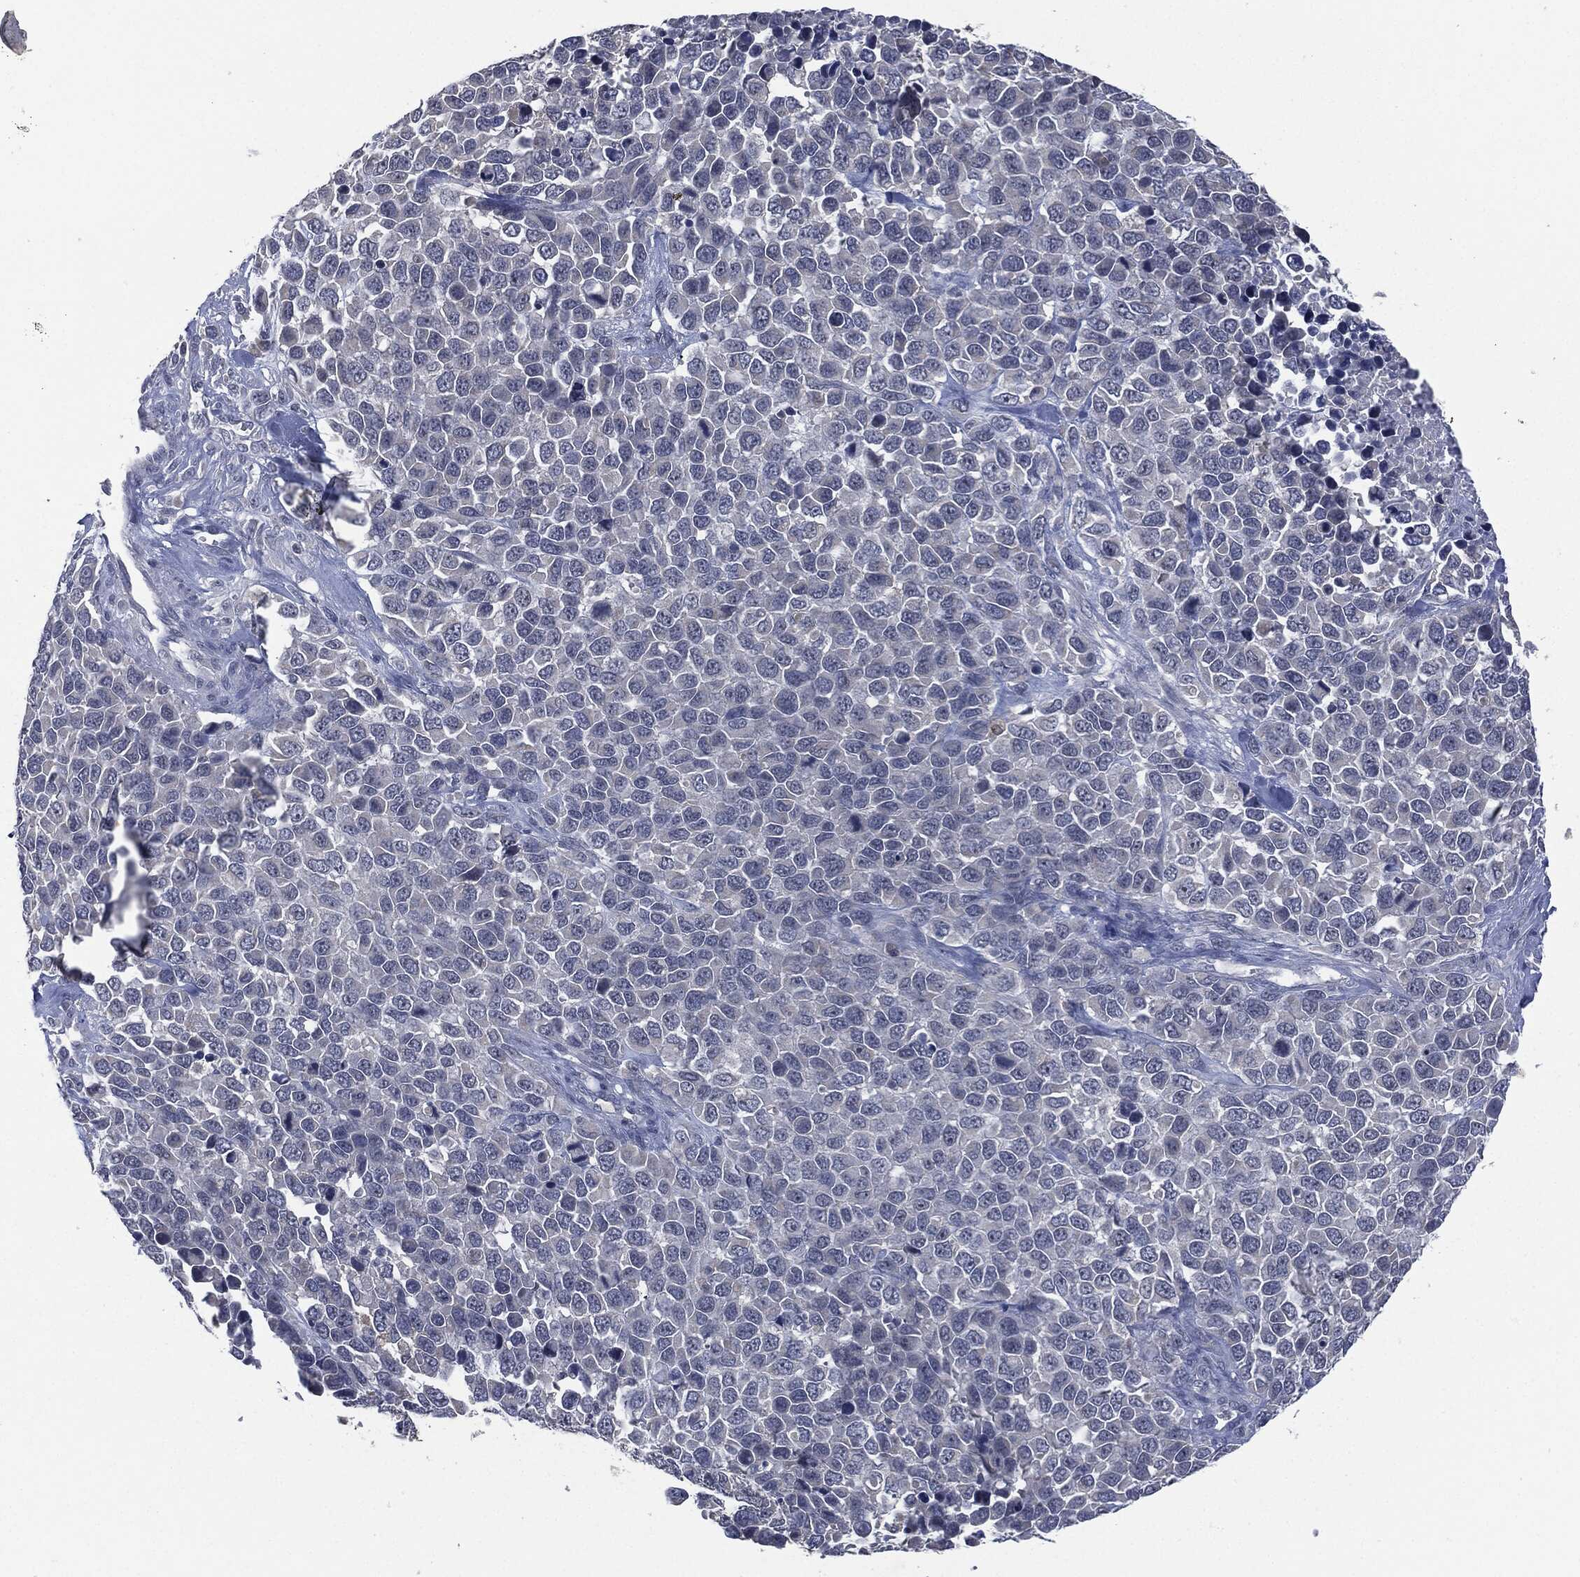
{"staining": {"intensity": "negative", "quantity": "none", "location": "none"}, "tissue": "melanoma", "cell_type": "Tumor cells", "image_type": "cancer", "snomed": [{"axis": "morphology", "description": "Malignant melanoma, Metastatic site"}, {"axis": "topography", "description": "Skin"}], "caption": "An immunohistochemistry (IHC) micrograph of melanoma is shown. There is no staining in tumor cells of melanoma. (Brightfield microscopy of DAB immunohistochemistry (IHC) at high magnification).", "gene": "IL1RN", "patient": {"sex": "male", "age": 84}}